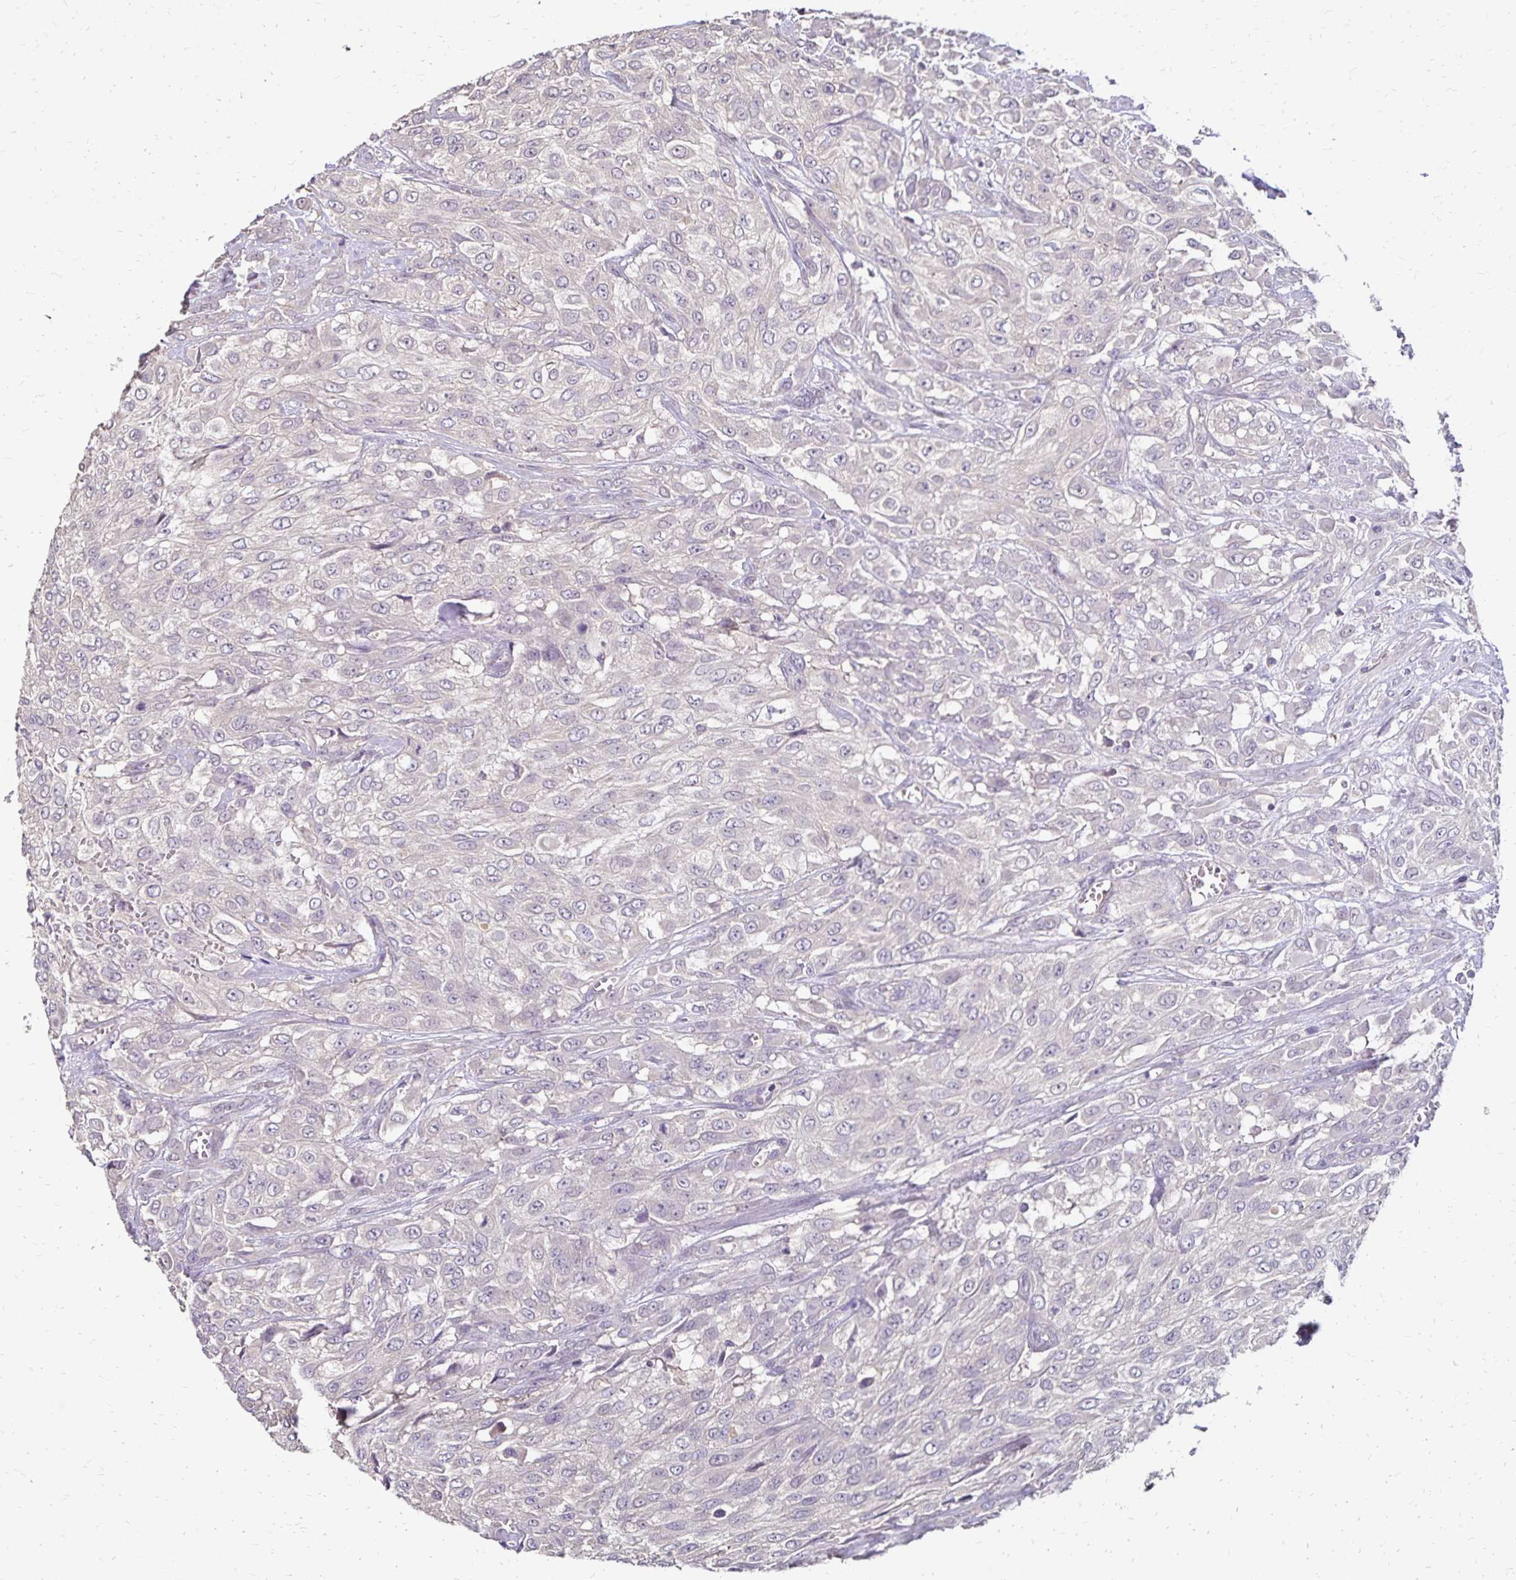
{"staining": {"intensity": "negative", "quantity": "none", "location": "none"}, "tissue": "urothelial cancer", "cell_type": "Tumor cells", "image_type": "cancer", "snomed": [{"axis": "morphology", "description": "Urothelial carcinoma, High grade"}, {"axis": "topography", "description": "Urinary bladder"}], "caption": "A high-resolution micrograph shows immunohistochemistry (IHC) staining of urothelial cancer, which demonstrates no significant positivity in tumor cells.", "gene": "EMC10", "patient": {"sex": "male", "age": 57}}